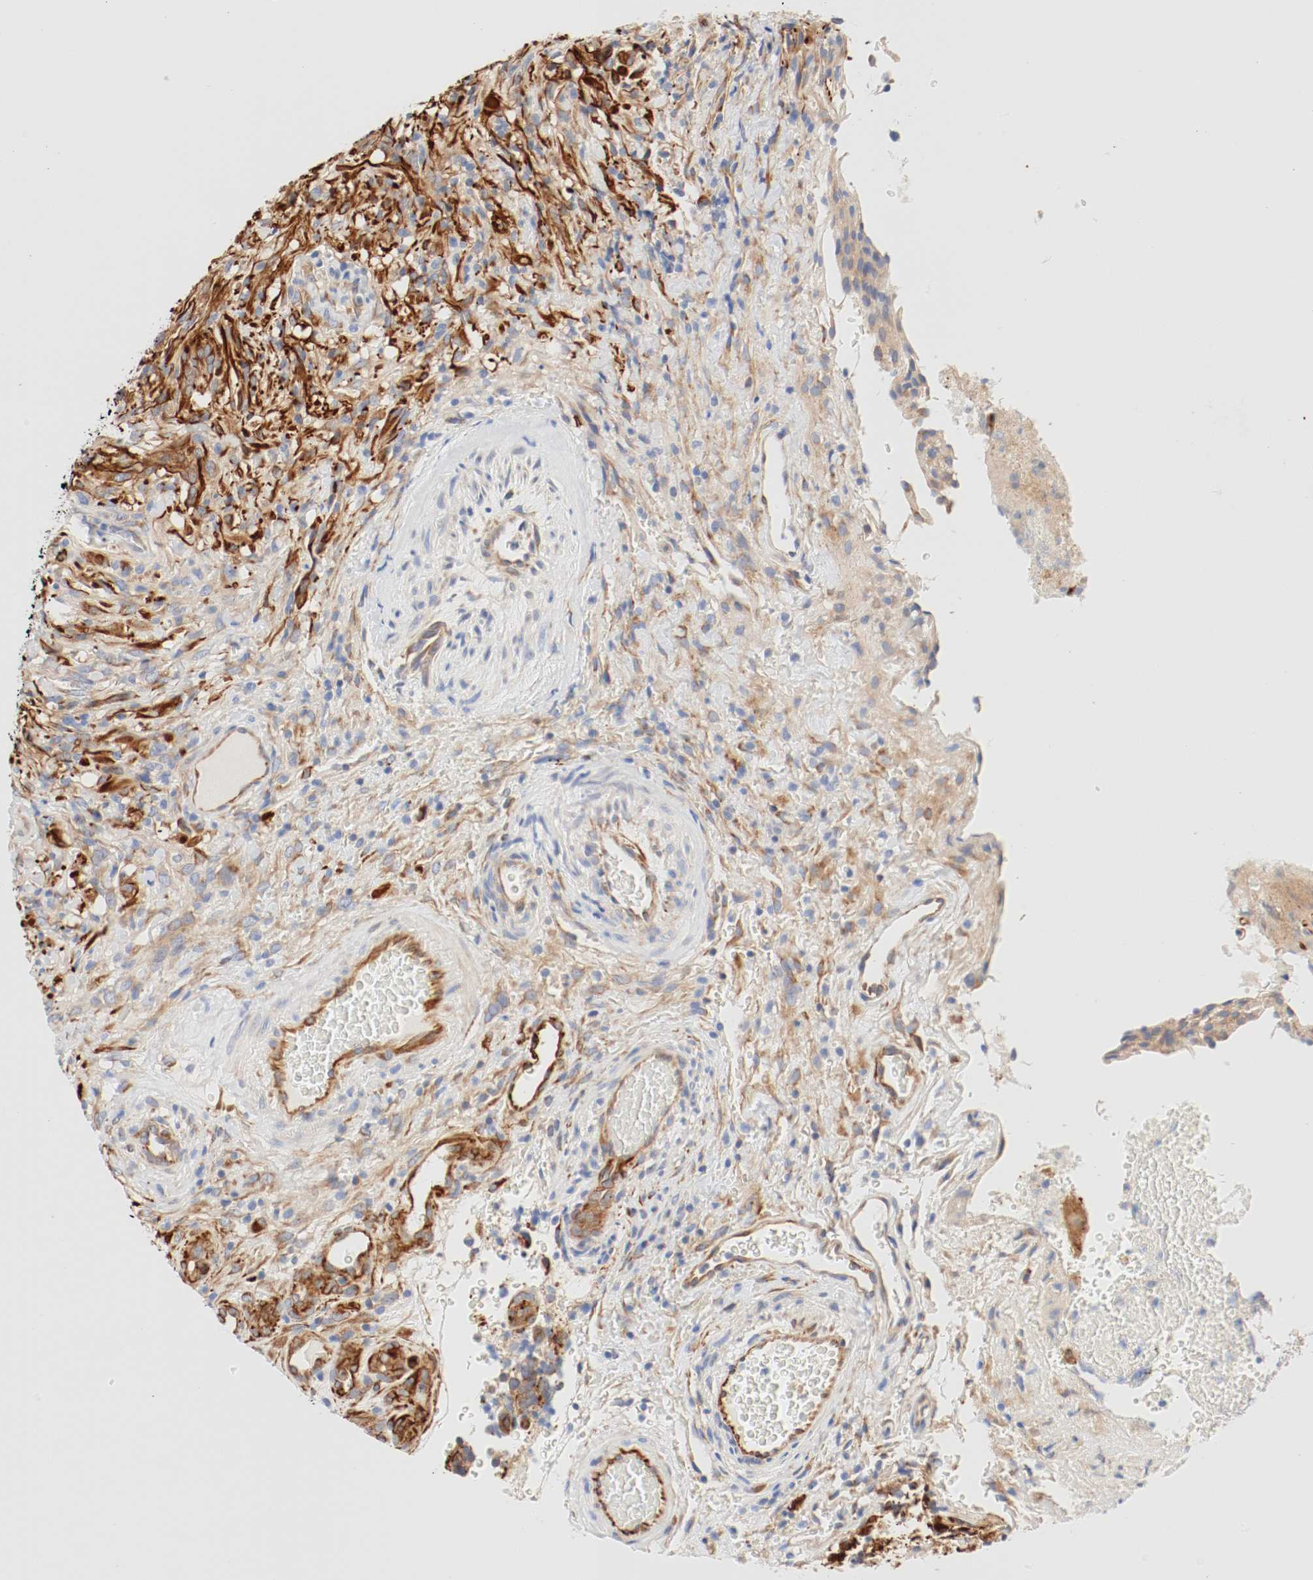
{"staining": {"intensity": "moderate", "quantity": ">75%", "location": "cytoplasmic/membranous"}, "tissue": "glioma", "cell_type": "Tumor cells", "image_type": "cancer", "snomed": [{"axis": "morphology", "description": "Normal tissue, NOS"}, {"axis": "morphology", "description": "Glioma, malignant, High grade"}, {"axis": "topography", "description": "Cerebral cortex"}], "caption": "Brown immunohistochemical staining in glioma exhibits moderate cytoplasmic/membranous expression in about >75% of tumor cells.", "gene": "GIT1", "patient": {"sex": "male", "age": 75}}